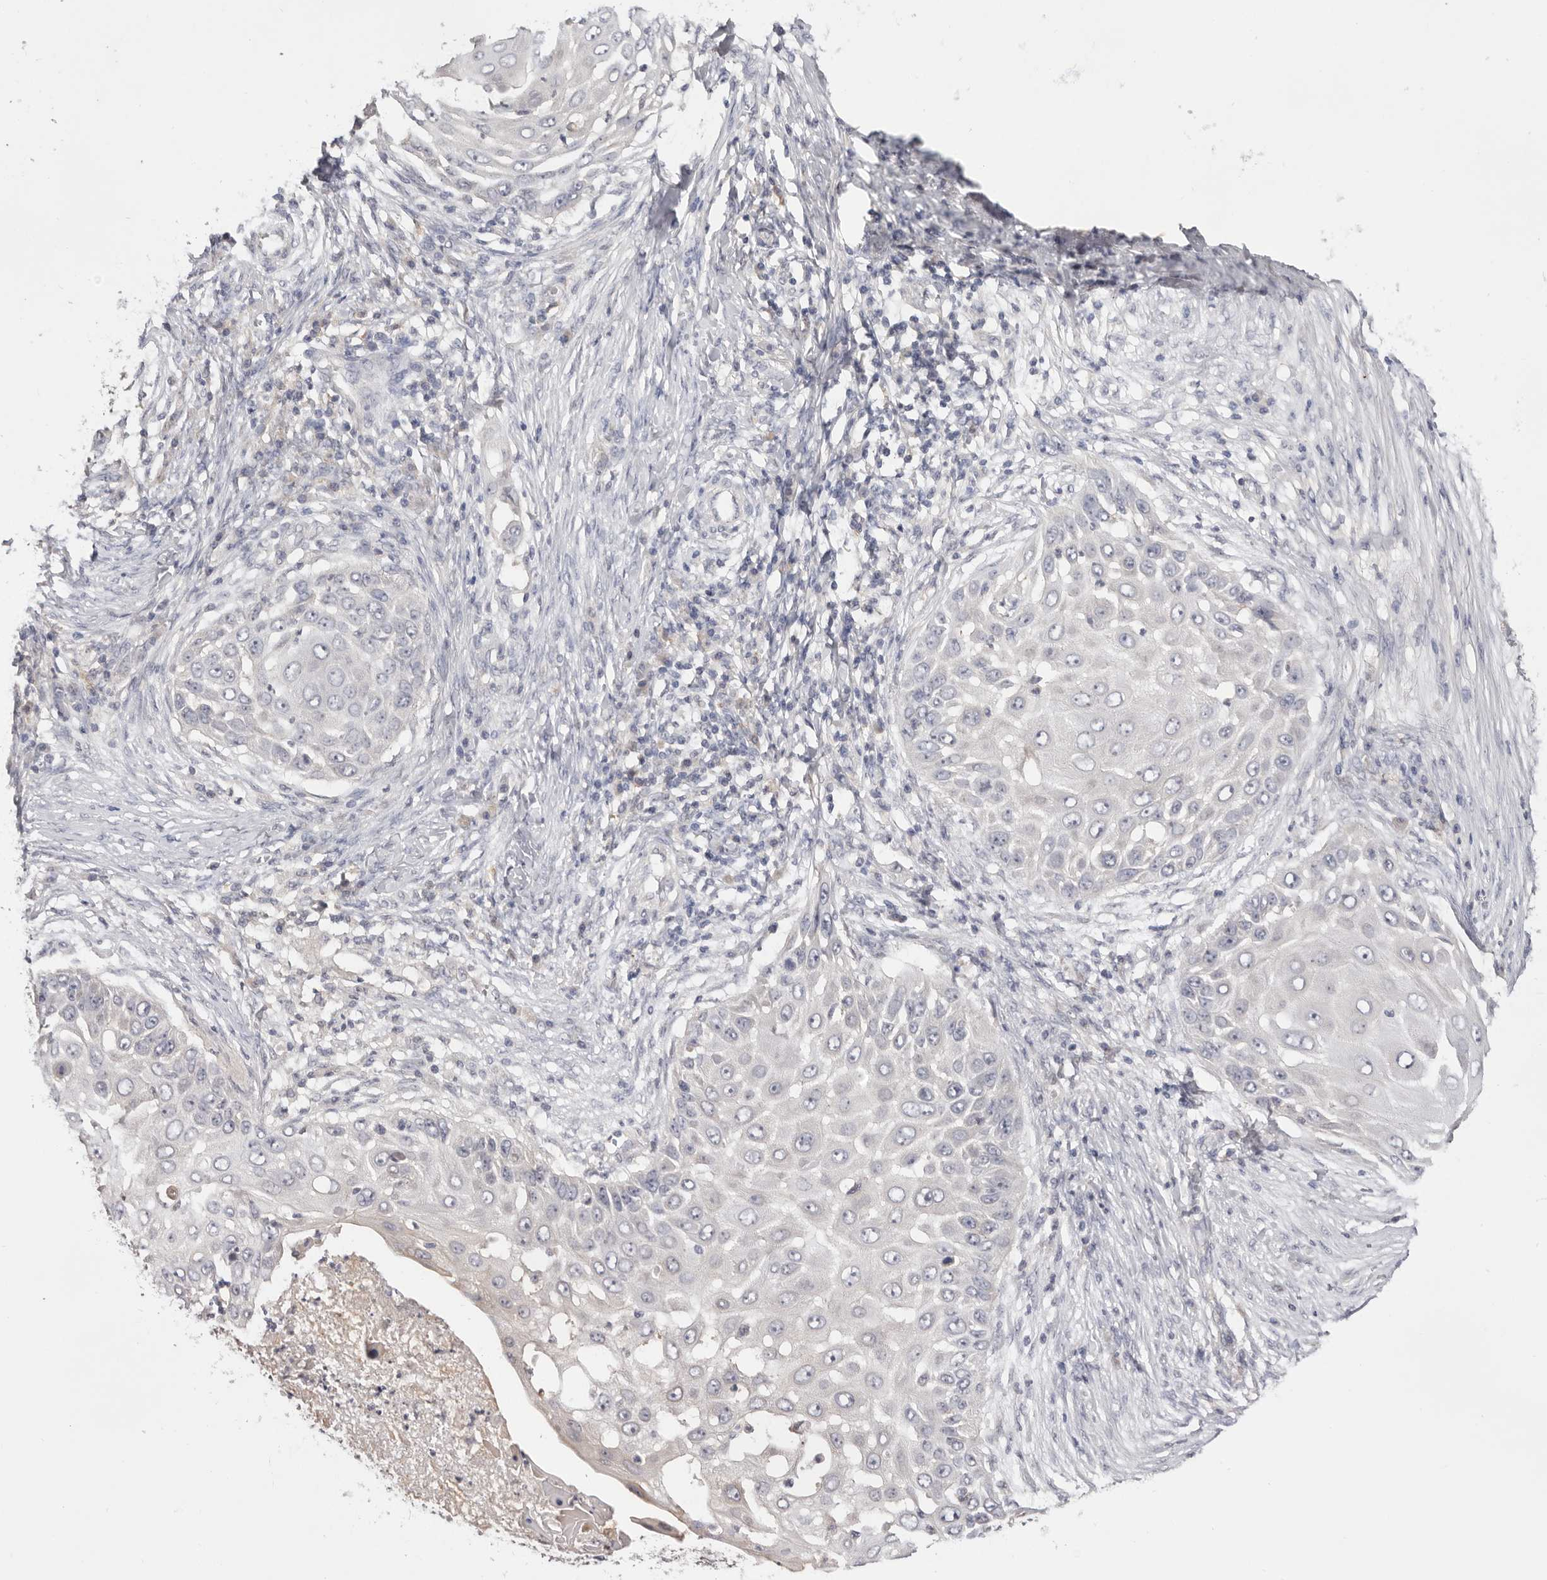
{"staining": {"intensity": "negative", "quantity": "none", "location": "none"}, "tissue": "skin cancer", "cell_type": "Tumor cells", "image_type": "cancer", "snomed": [{"axis": "morphology", "description": "Squamous cell carcinoma, NOS"}, {"axis": "topography", "description": "Skin"}], "caption": "High power microscopy micrograph of an immunohistochemistry (IHC) image of skin squamous cell carcinoma, revealing no significant staining in tumor cells.", "gene": "DOP1A", "patient": {"sex": "female", "age": 44}}